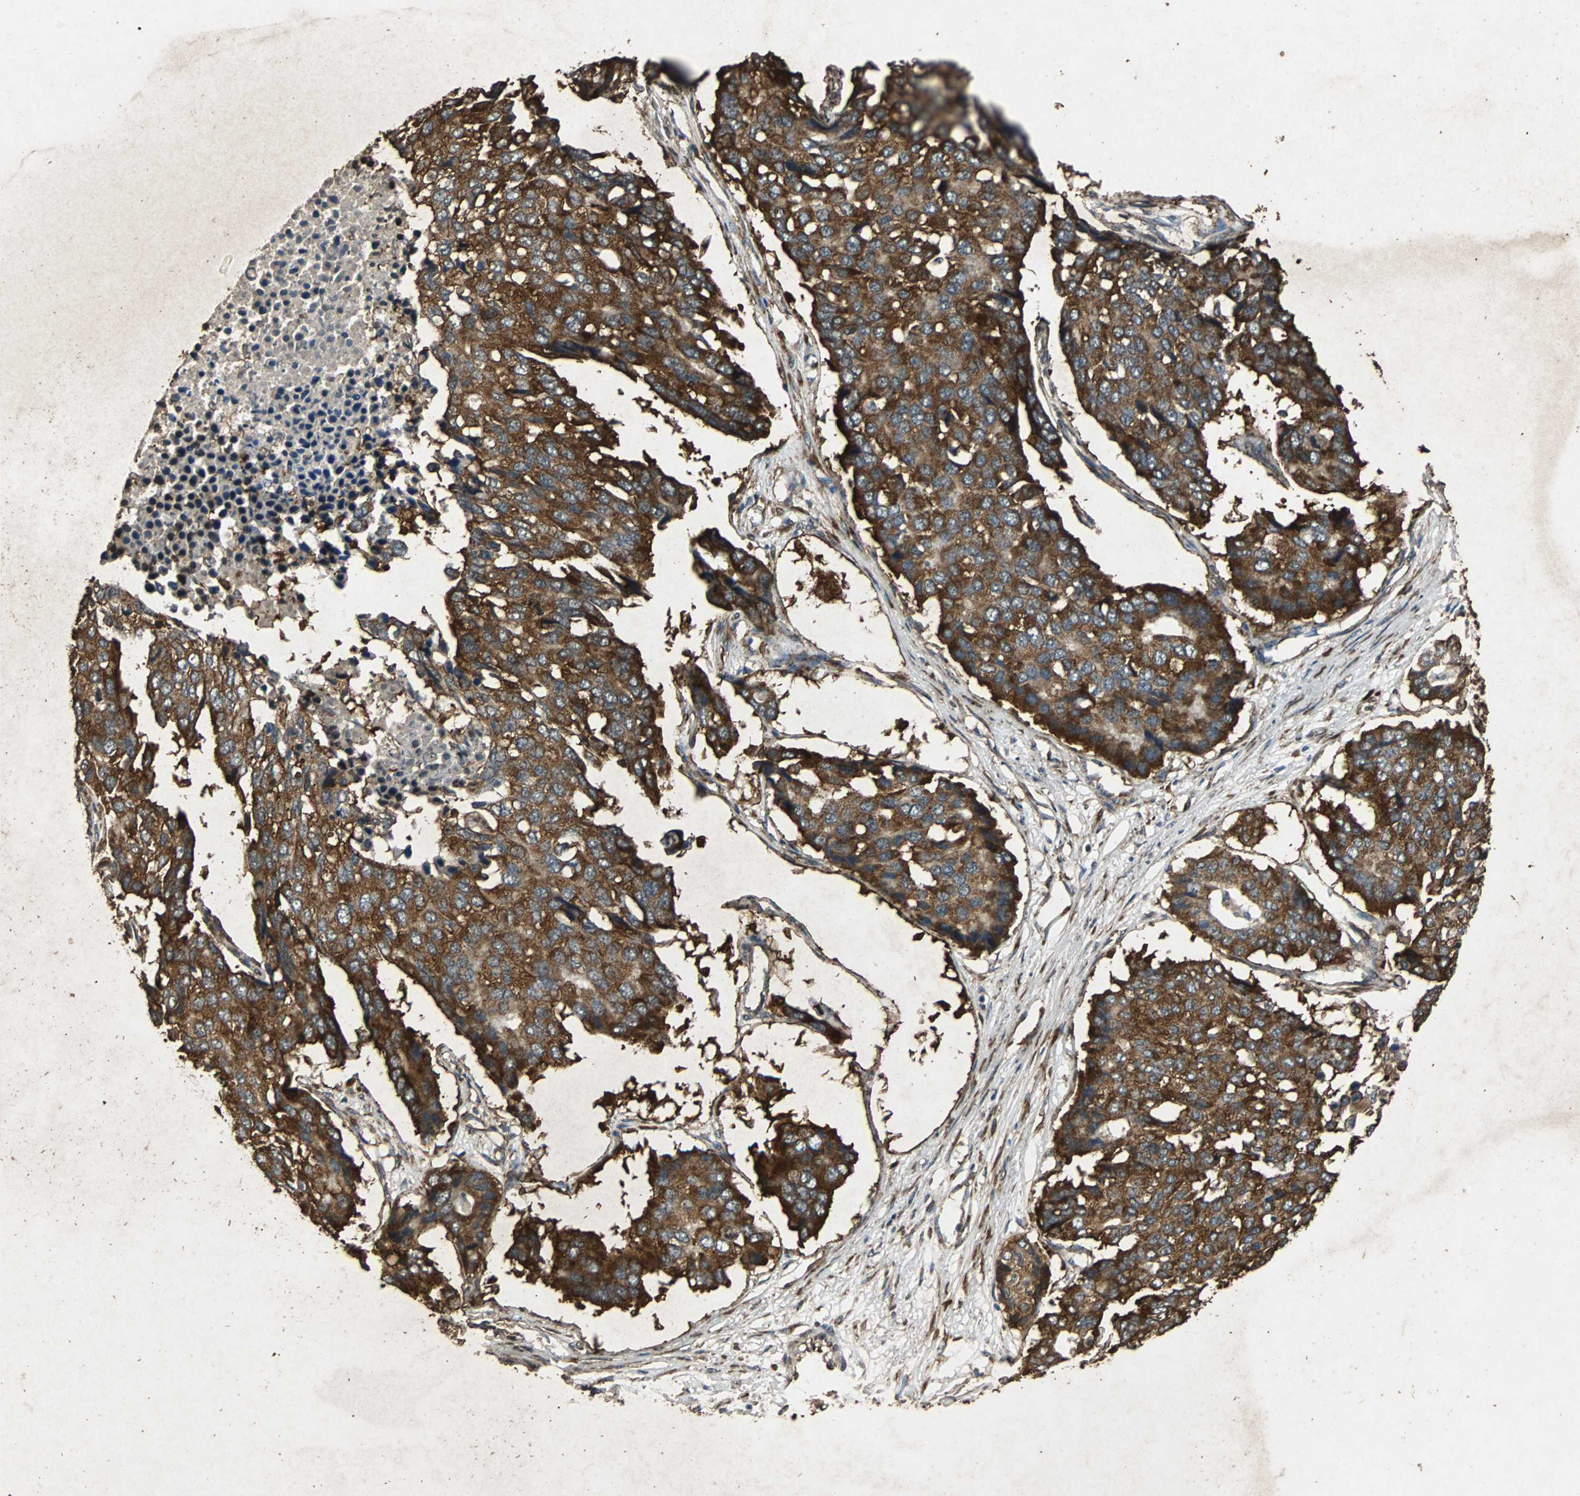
{"staining": {"intensity": "strong", "quantity": ">75%", "location": "cytoplasmic/membranous"}, "tissue": "pancreatic cancer", "cell_type": "Tumor cells", "image_type": "cancer", "snomed": [{"axis": "morphology", "description": "Adenocarcinoma, NOS"}, {"axis": "topography", "description": "Pancreas"}], "caption": "This is an image of IHC staining of adenocarcinoma (pancreatic), which shows strong expression in the cytoplasmic/membranous of tumor cells.", "gene": "NAA10", "patient": {"sex": "male", "age": 50}}